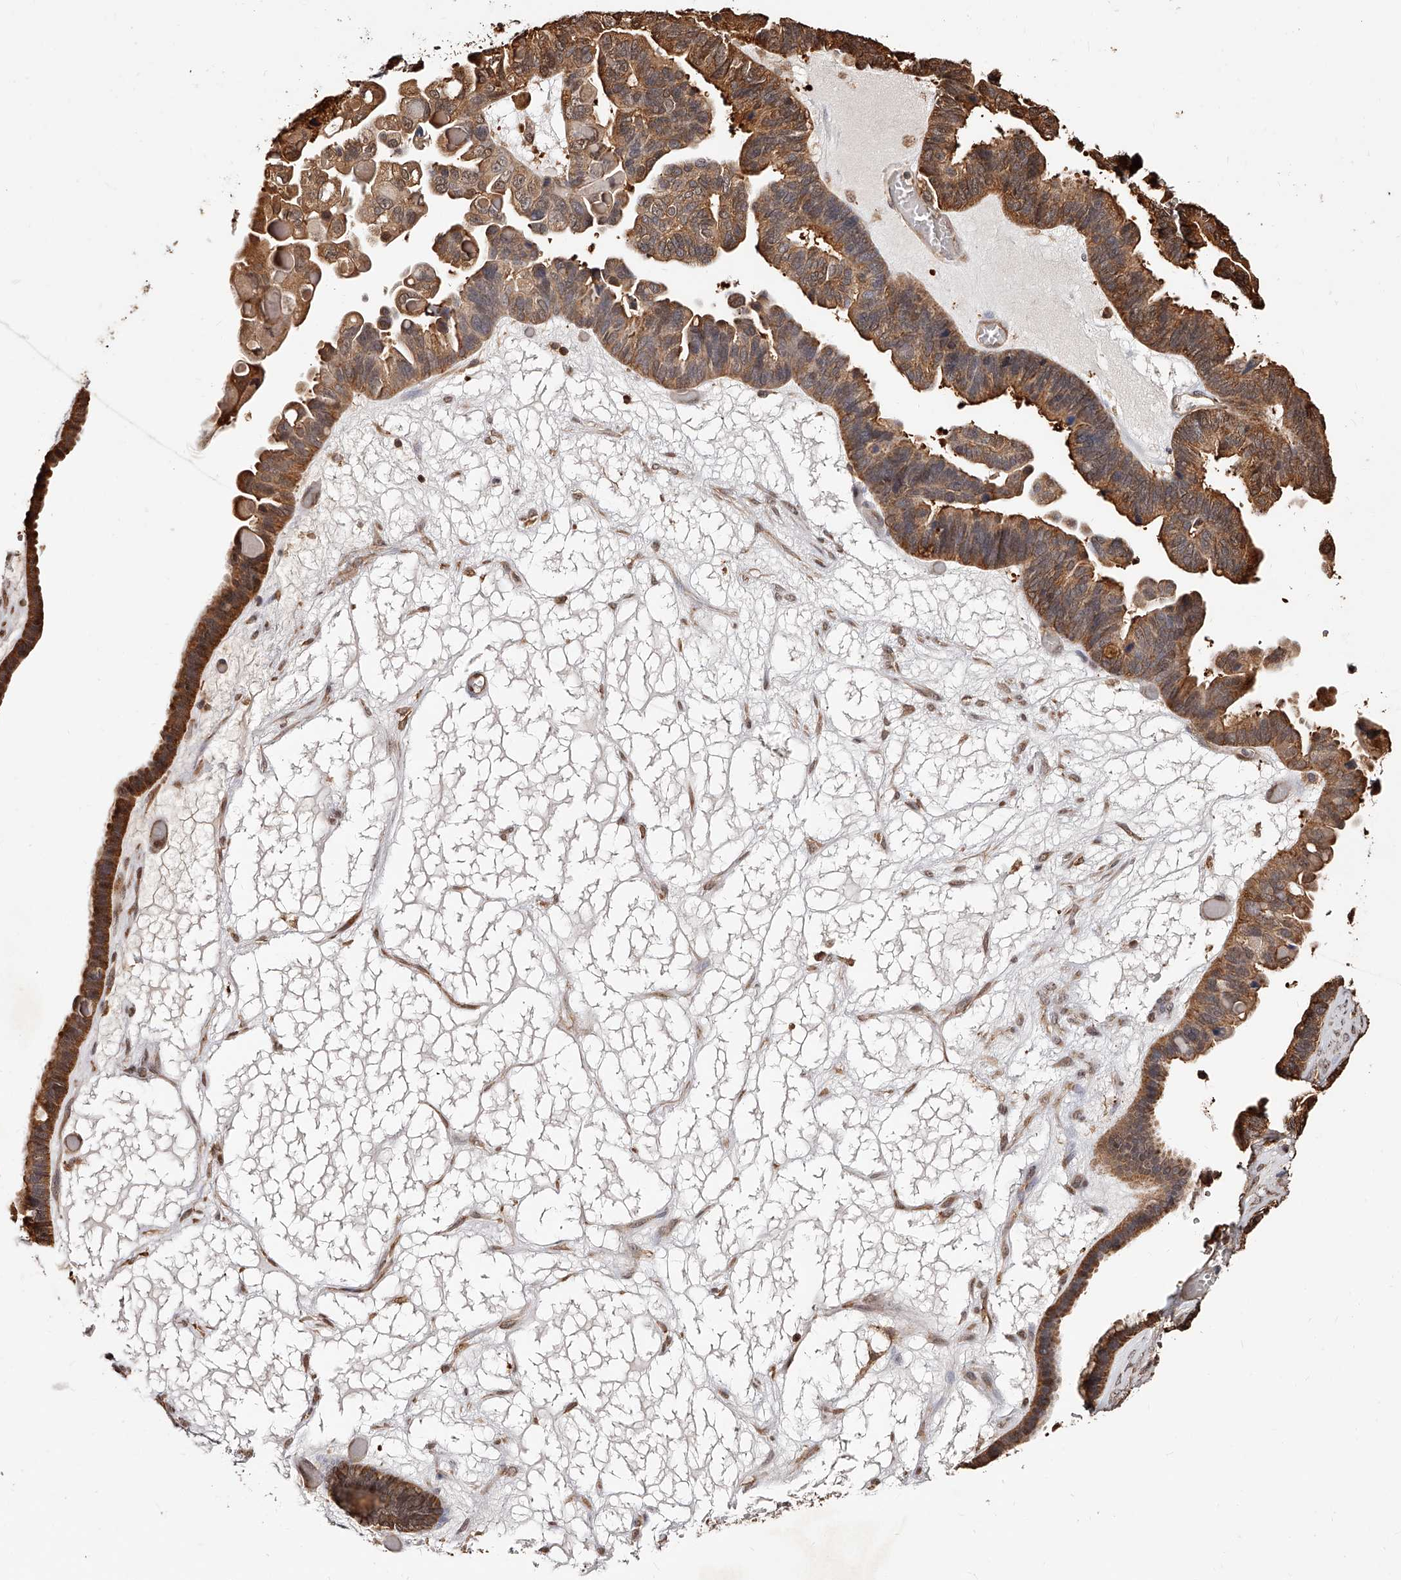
{"staining": {"intensity": "moderate", "quantity": ">75%", "location": "cytoplasmic/membranous"}, "tissue": "ovarian cancer", "cell_type": "Tumor cells", "image_type": "cancer", "snomed": [{"axis": "morphology", "description": "Cystadenocarcinoma, serous, NOS"}, {"axis": "topography", "description": "Ovary"}], "caption": "About >75% of tumor cells in ovarian cancer demonstrate moderate cytoplasmic/membranous protein expression as visualized by brown immunohistochemical staining.", "gene": "ZNF582", "patient": {"sex": "female", "age": 56}}